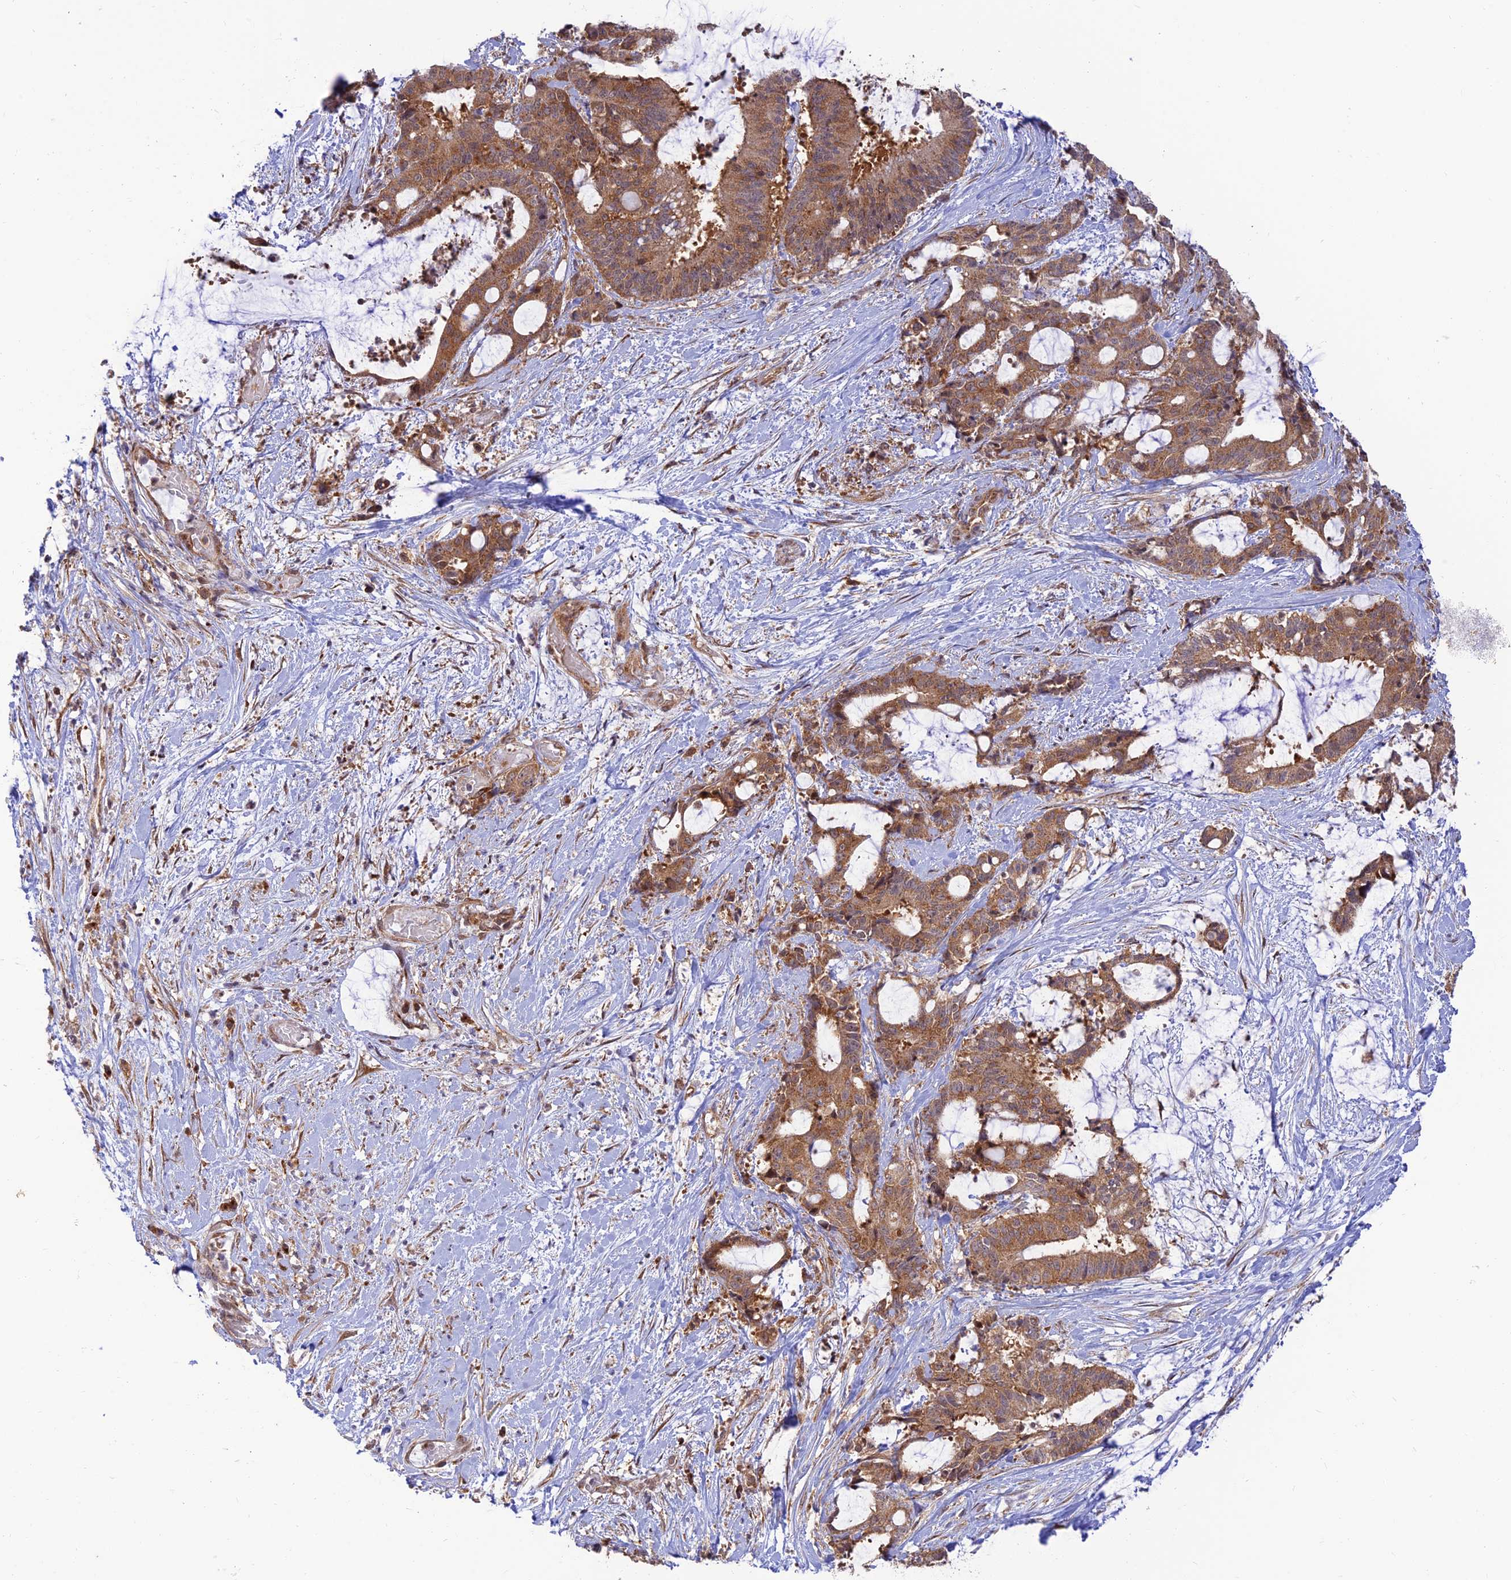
{"staining": {"intensity": "moderate", "quantity": ">75%", "location": "cytoplasmic/membranous"}, "tissue": "liver cancer", "cell_type": "Tumor cells", "image_type": "cancer", "snomed": [{"axis": "morphology", "description": "Normal tissue, NOS"}, {"axis": "morphology", "description": "Cholangiocarcinoma"}, {"axis": "topography", "description": "Liver"}, {"axis": "topography", "description": "Peripheral nerve tissue"}], "caption": "The micrograph reveals immunohistochemical staining of liver cholangiocarcinoma. There is moderate cytoplasmic/membranous staining is seen in approximately >75% of tumor cells. The protein of interest is shown in brown color, while the nuclei are stained blue.", "gene": "GOLGA3", "patient": {"sex": "female", "age": 73}}